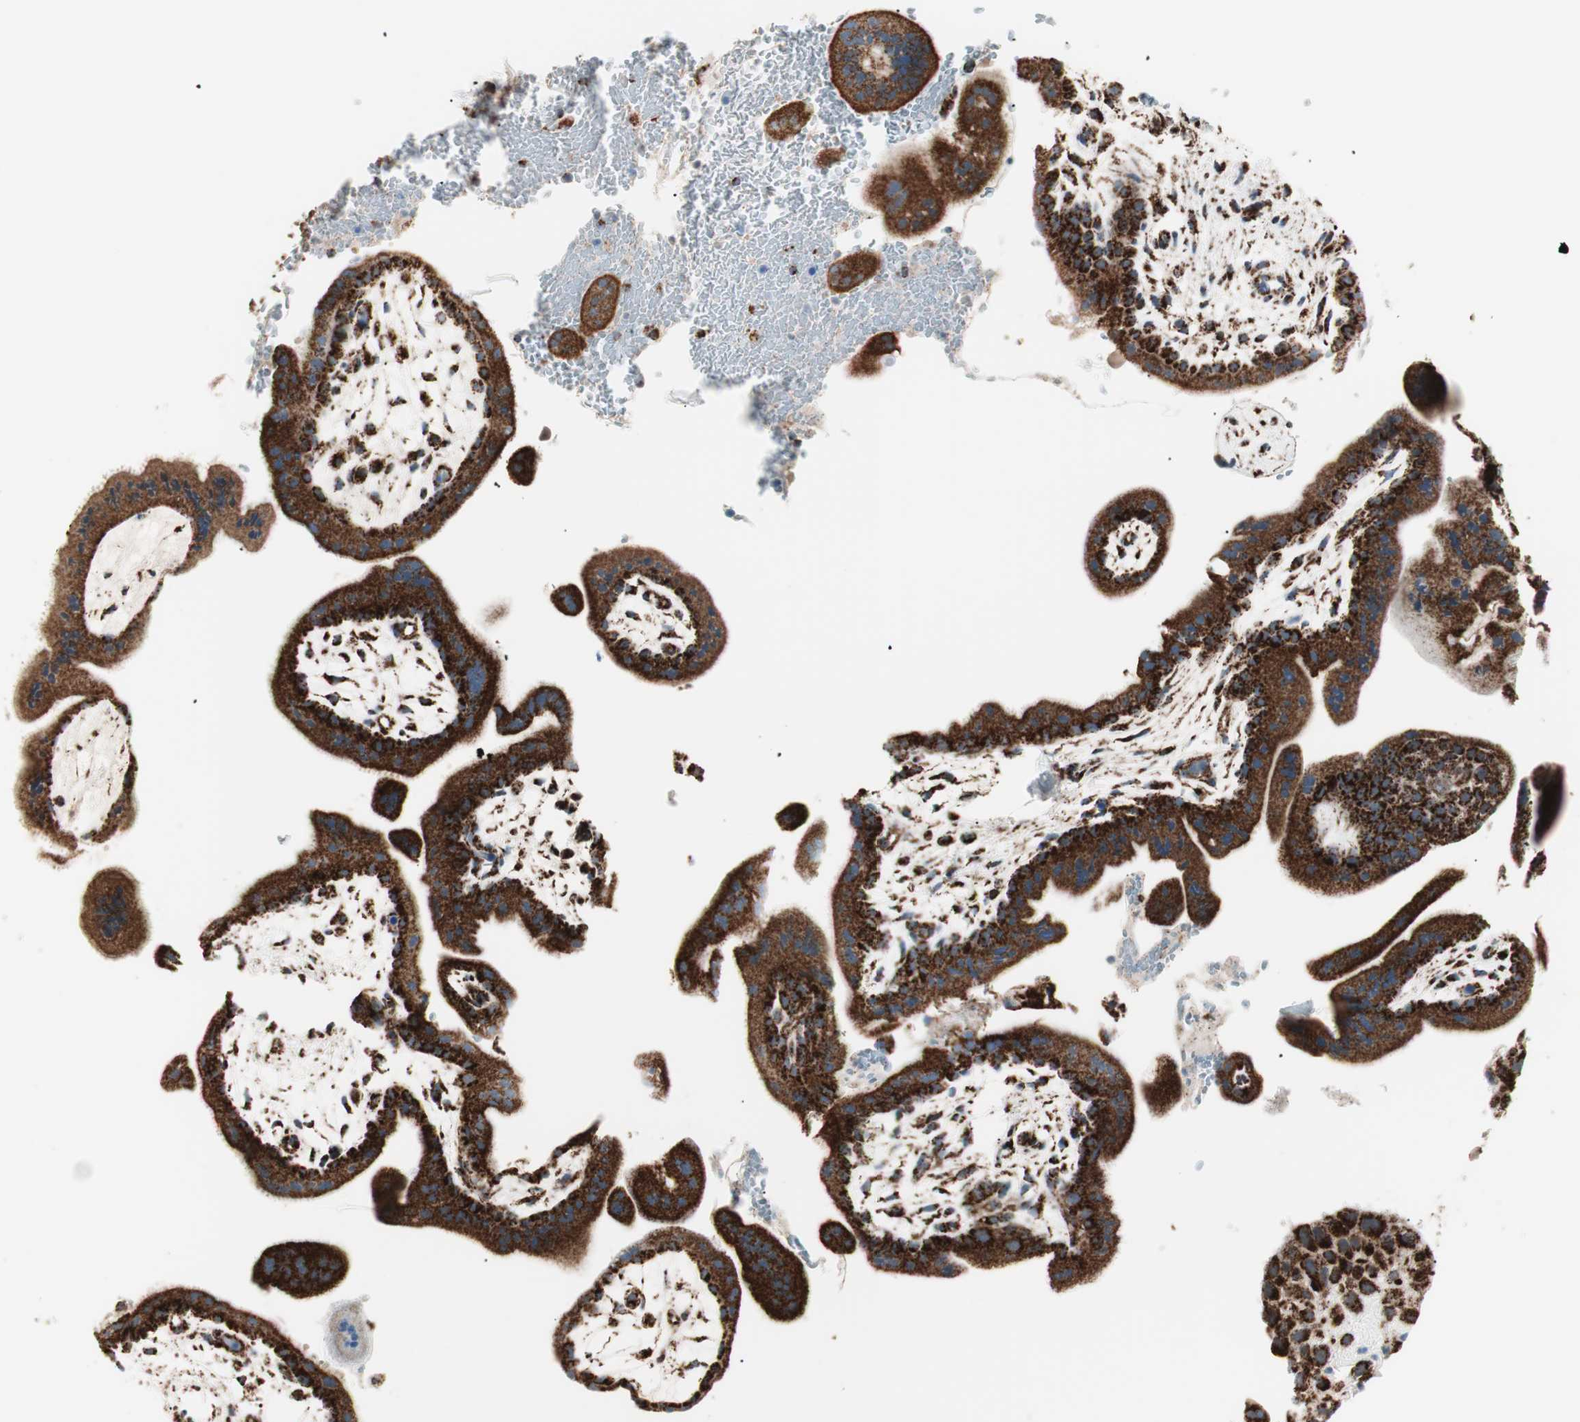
{"staining": {"intensity": "strong", "quantity": ">75%", "location": "cytoplasmic/membranous"}, "tissue": "placenta", "cell_type": "Decidual cells", "image_type": "normal", "snomed": [{"axis": "morphology", "description": "Normal tissue, NOS"}, {"axis": "topography", "description": "Placenta"}], "caption": "Placenta stained with a brown dye shows strong cytoplasmic/membranous positive expression in approximately >75% of decidual cells.", "gene": "TOMM22", "patient": {"sex": "female", "age": 35}}